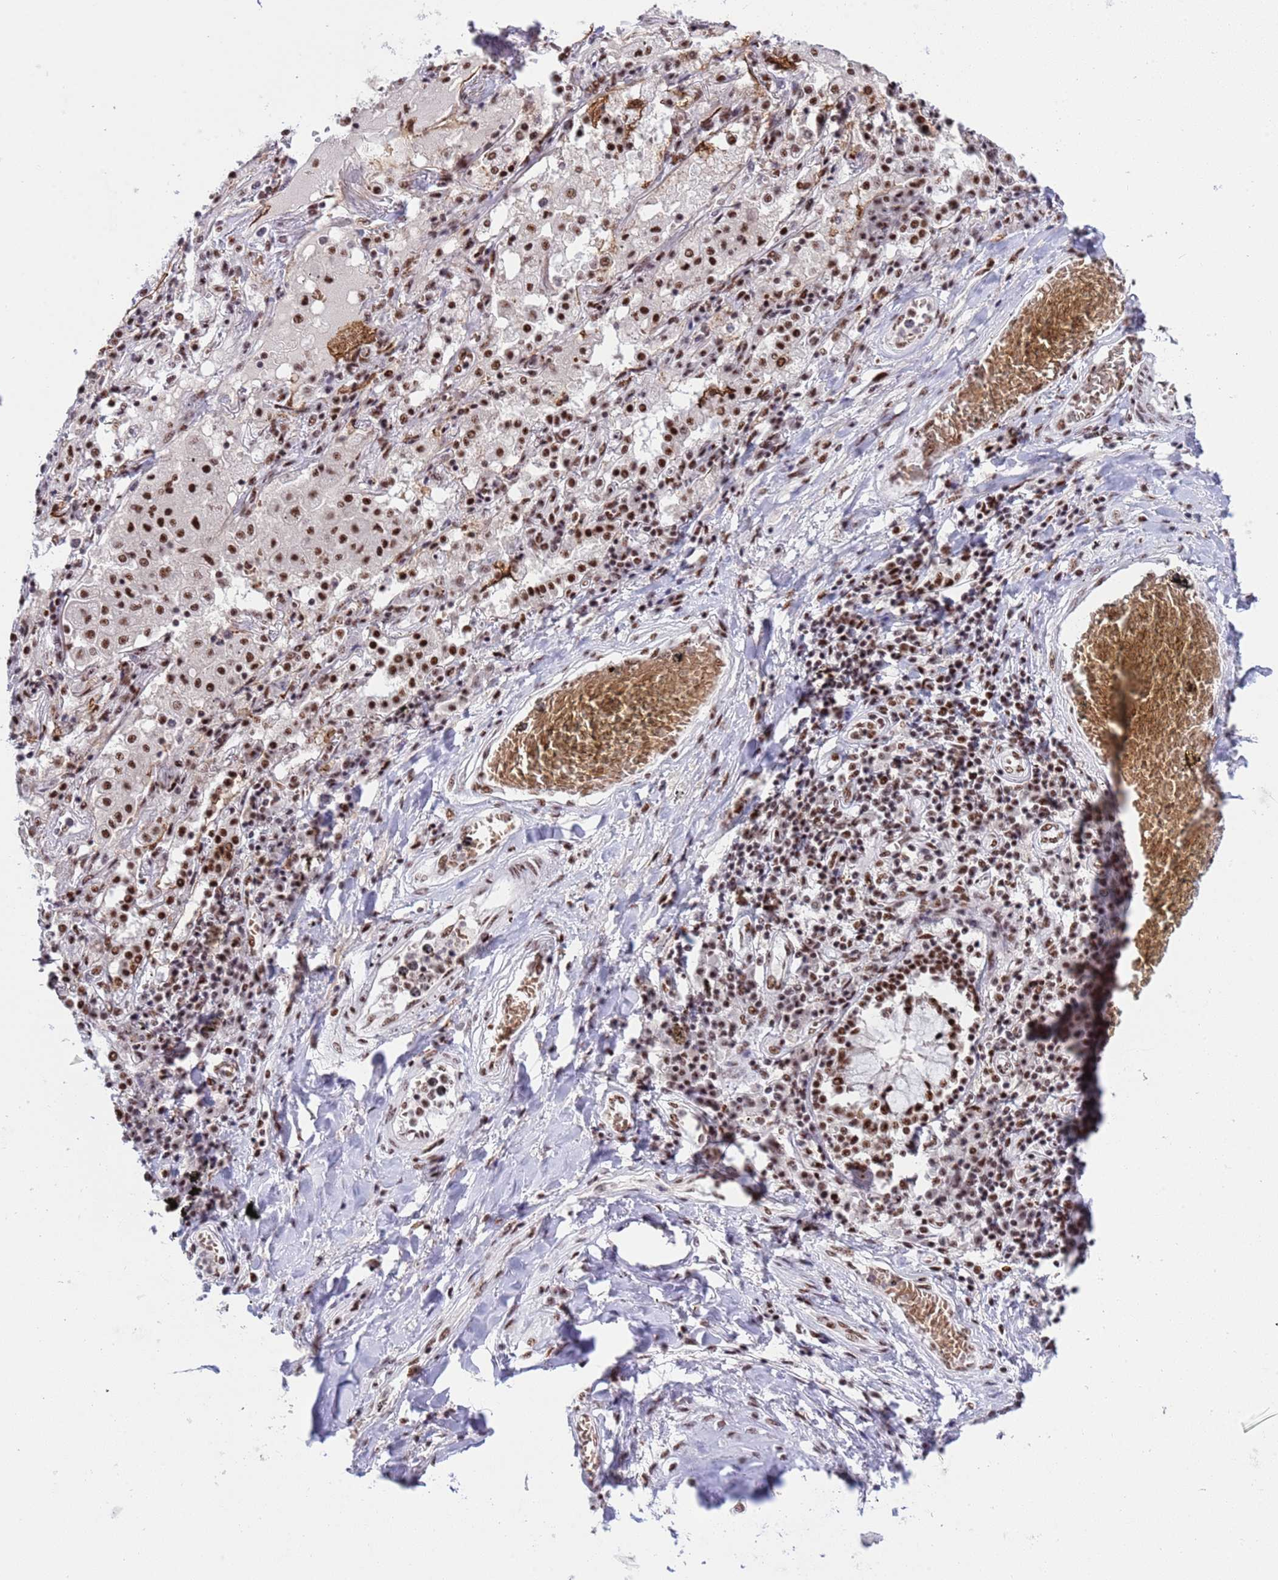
{"staining": {"intensity": "strong", "quantity": ">75%", "location": "nuclear"}, "tissue": "lung cancer", "cell_type": "Tumor cells", "image_type": "cancer", "snomed": [{"axis": "morphology", "description": "Squamous cell carcinoma, NOS"}, {"axis": "topography", "description": "Lung"}], "caption": "Tumor cells demonstrate strong nuclear expression in approximately >75% of cells in lung cancer (squamous cell carcinoma).", "gene": "THOC2", "patient": {"sex": "male", "age": 65}}